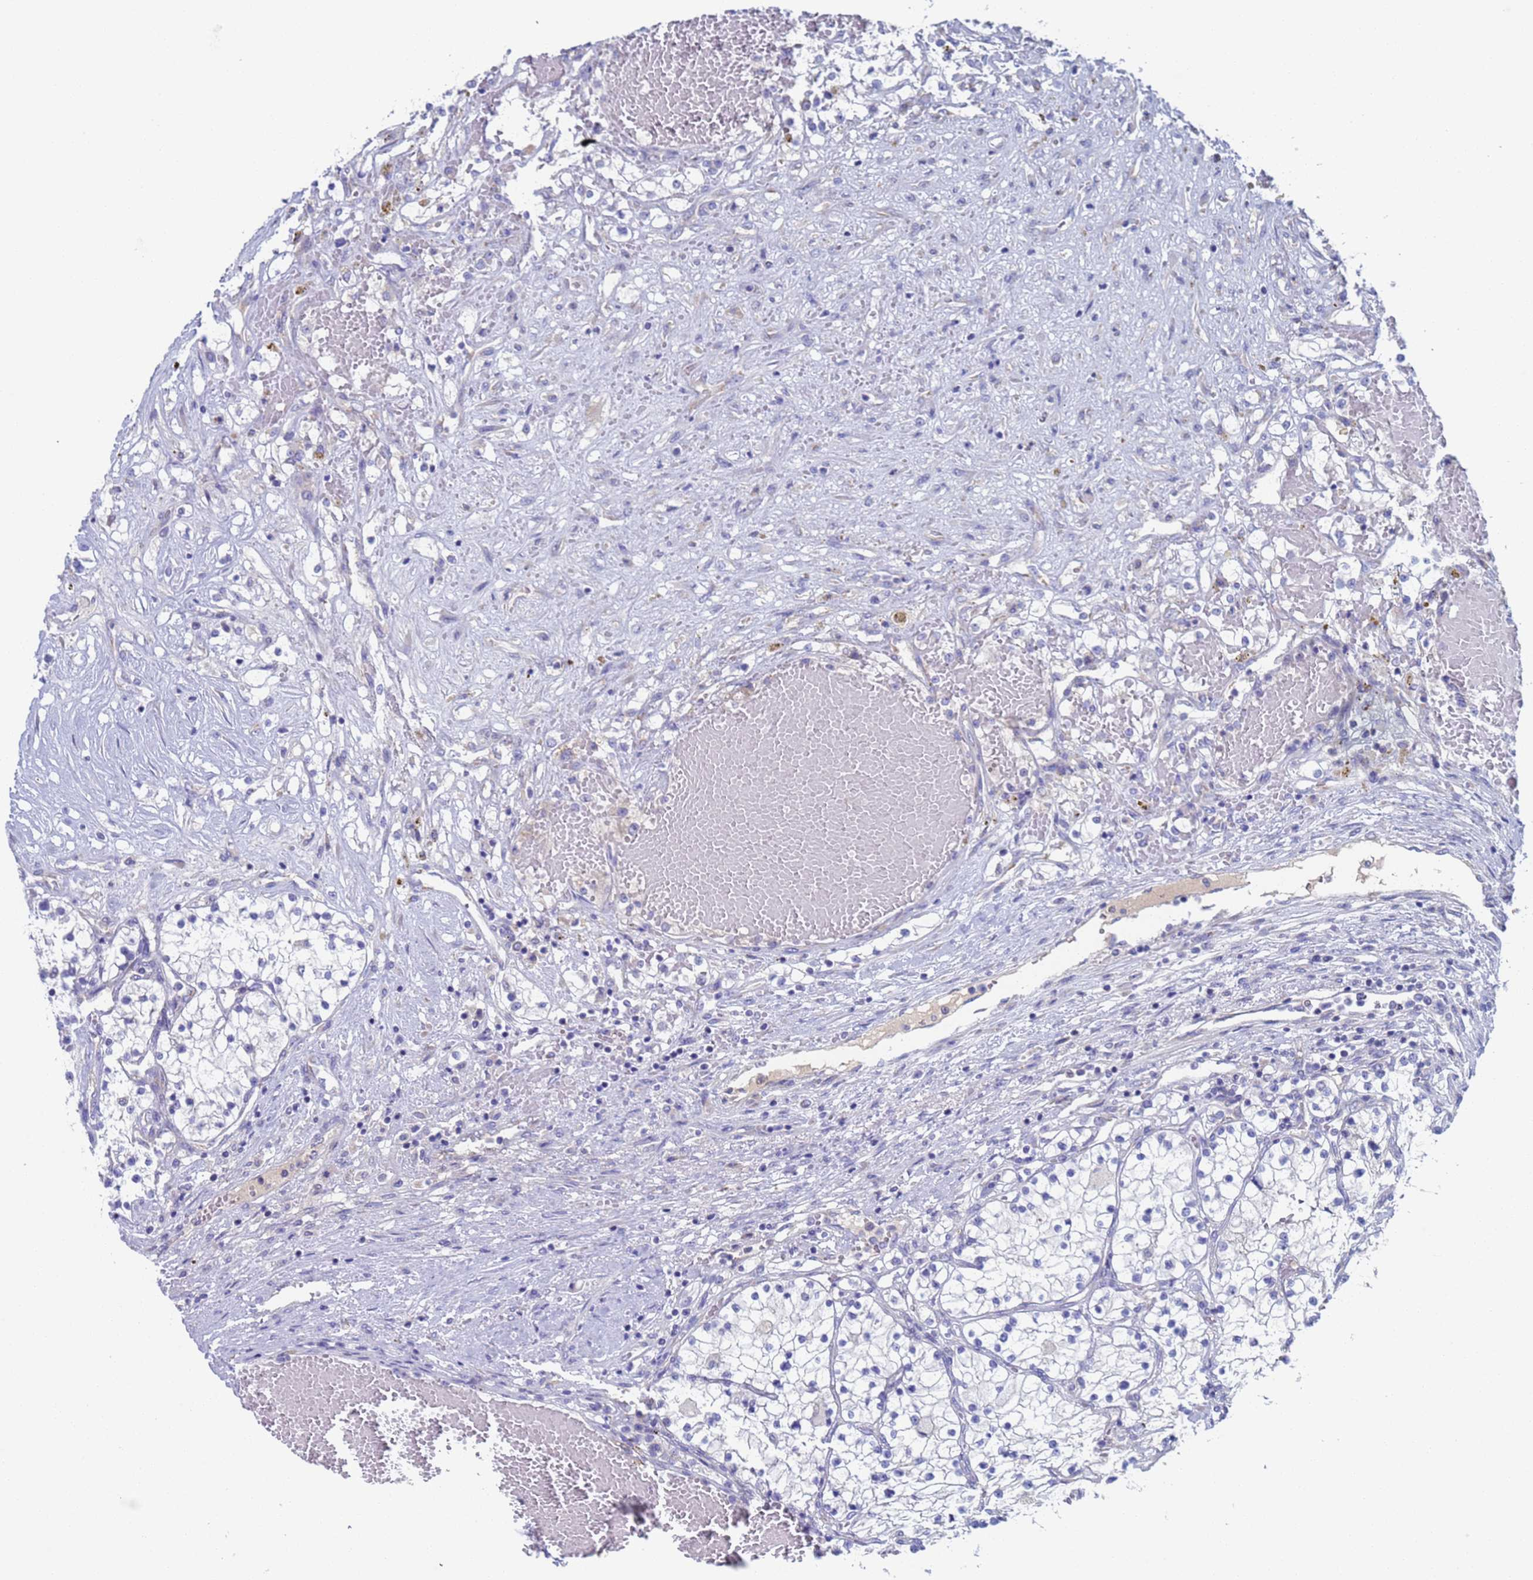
{"staining": {"intensity": "negative", "quantity": "none", "location": "none"}, "tissue": "renal cancer", "cell_type": "Tumor cells", "image_type": "cancer", "snomed": [{"axis": "morphology", "description": "Normal tissue, NOS"}, {"axis": "morphology", "description": "Adenocarcinoma, NOS"}, {"axis": "topography", "description": "Kidney"}], "caption": "Immunohistochemical staining of human renal adenocarcinoma exhibits no significant expression in tumor cells. (DAB IHC with hematoxylin counter stain).", "gene": "PET117", "patient": {"sex": "male", "age": 68}}